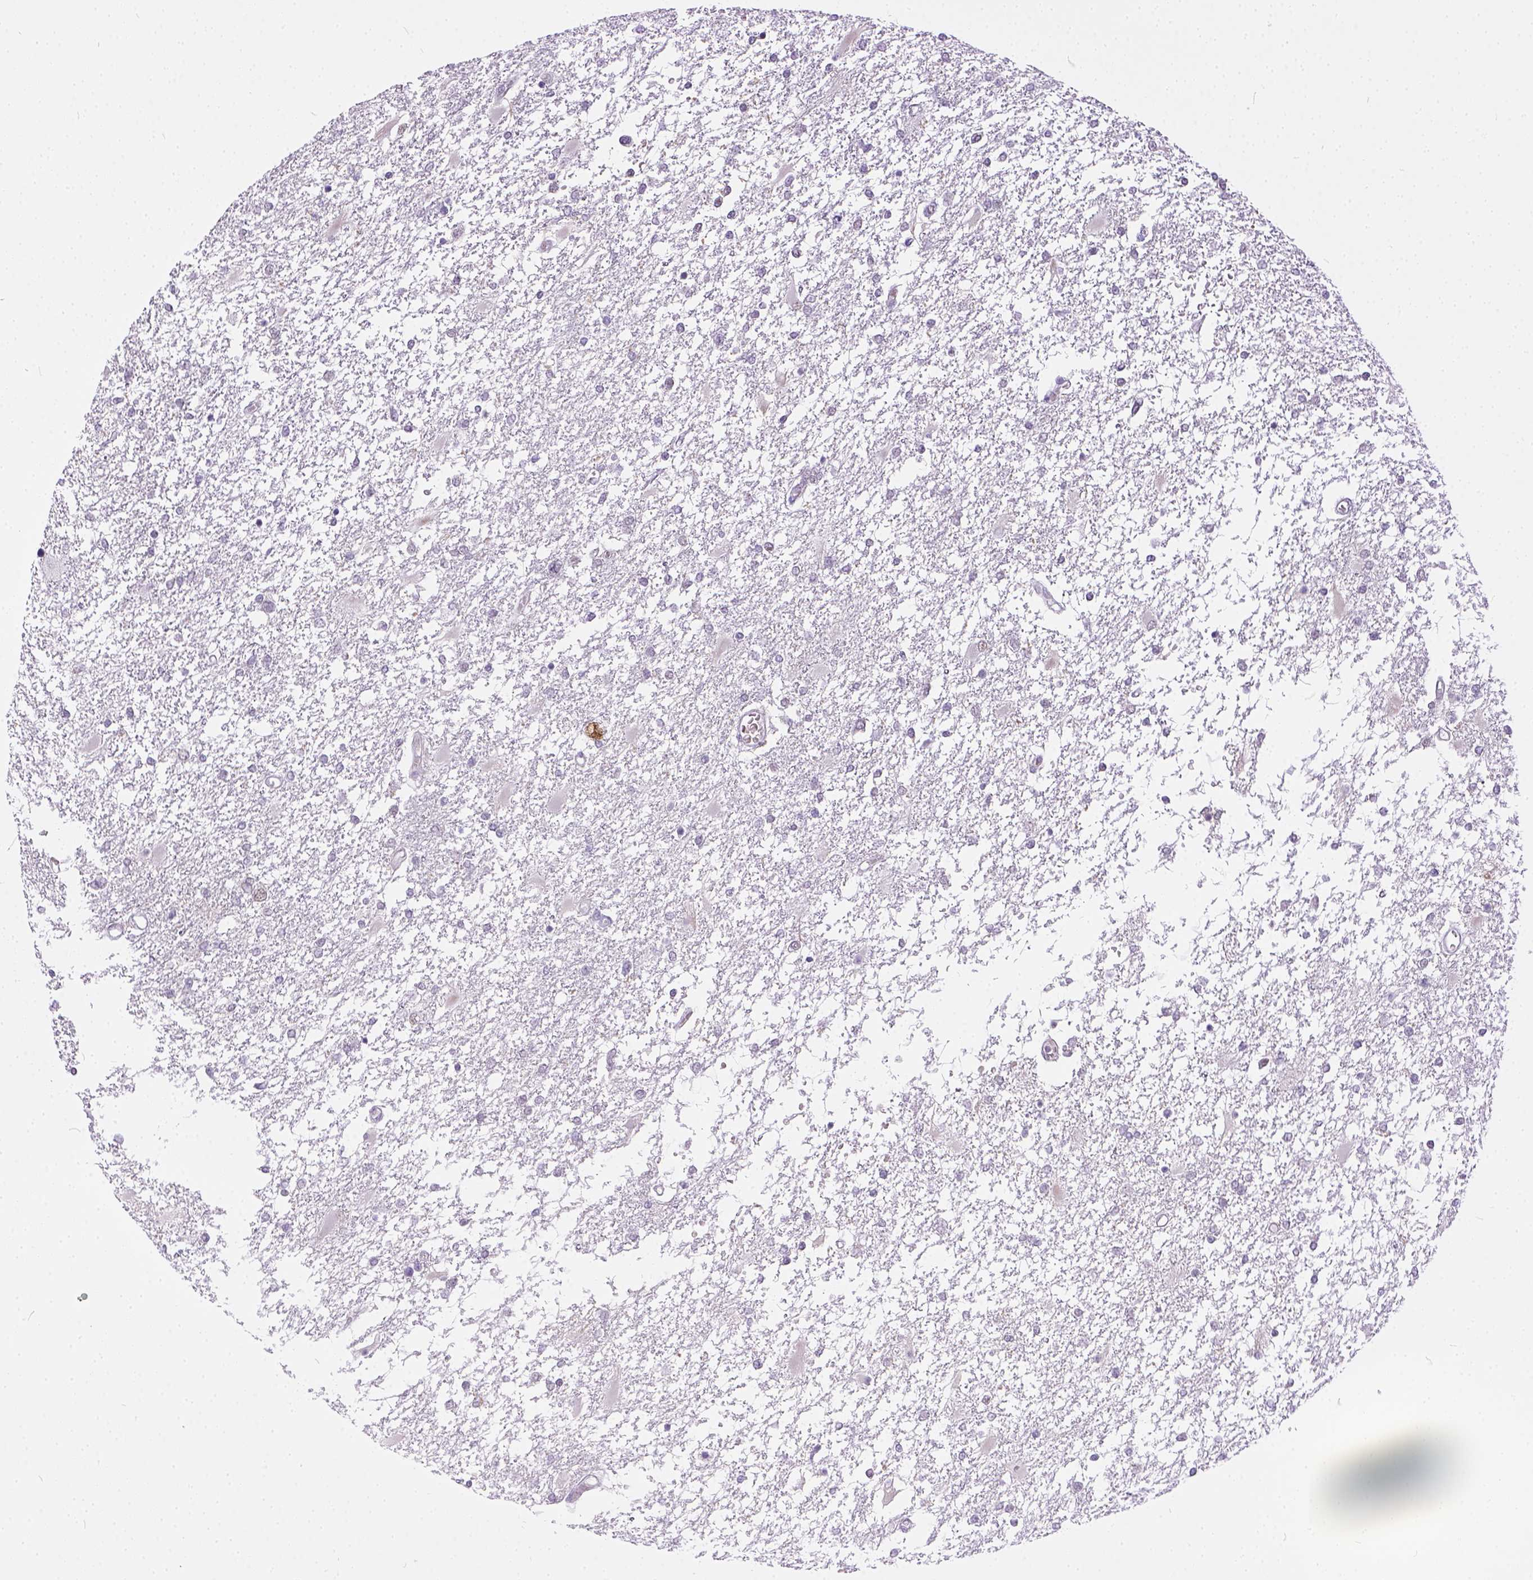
{"staining": {"intensity": "negative", "quantity": "none", "location": "none"}, "tissue": "glioma", "cell_type": "Tumor cells", "image_type": "cancer", "snomed": [{"axis": "morphology", "description": "Glioma, malignant, High grade"}, {"axis": "topography", "description": "Cerebral cortex"}], "caption": "Immunohistochemical staining of human glioma displays no significant expression in tumor cells. (Stains: DAB immunohistochemistry (IHC) with hematoxylin counter stain, Microscopy: brightfield microscopy at high magnification).", "gene": "ERCC1", "patient": {"sex": "male", "age": 79}}